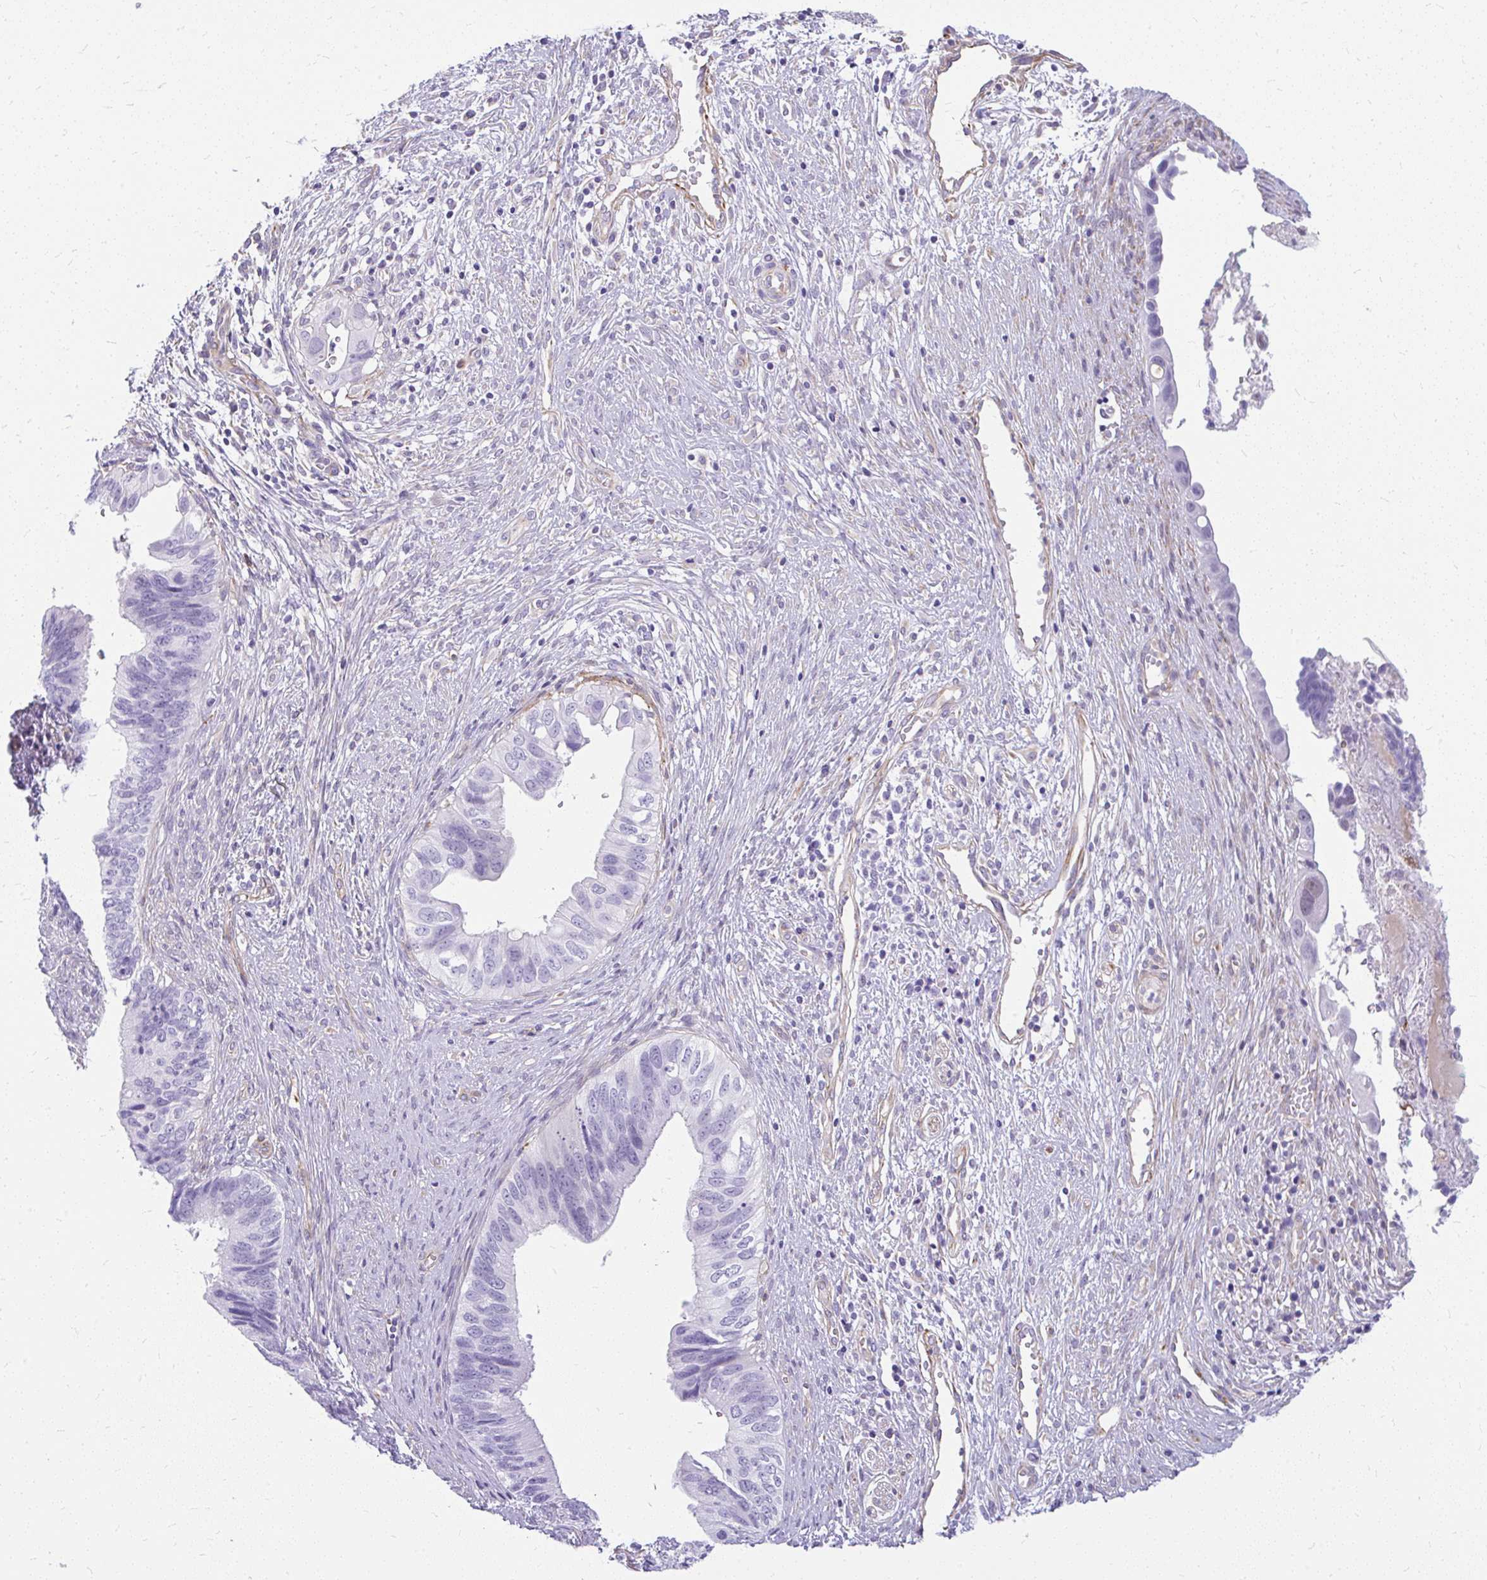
{"staining": {"intensity": "negative", "quantity": "none", "location": "none"}, "tissue": "cervical cancer", "cell_type": "Tumor cells", "image_type": "cancer", "snomed": [{"axis": "morphology", "description": "Adenocarcinoma, NOS"}, {"axis": "topography", "description": "Cervix"}], "caption": "Adenocarcinoma (cervical) stained for a protein using immunohistochemistry (IHC) exhibits no positivity tumor cells.", "gene": "FAM83C", "patient": {"sex": "female", "age": 42}}